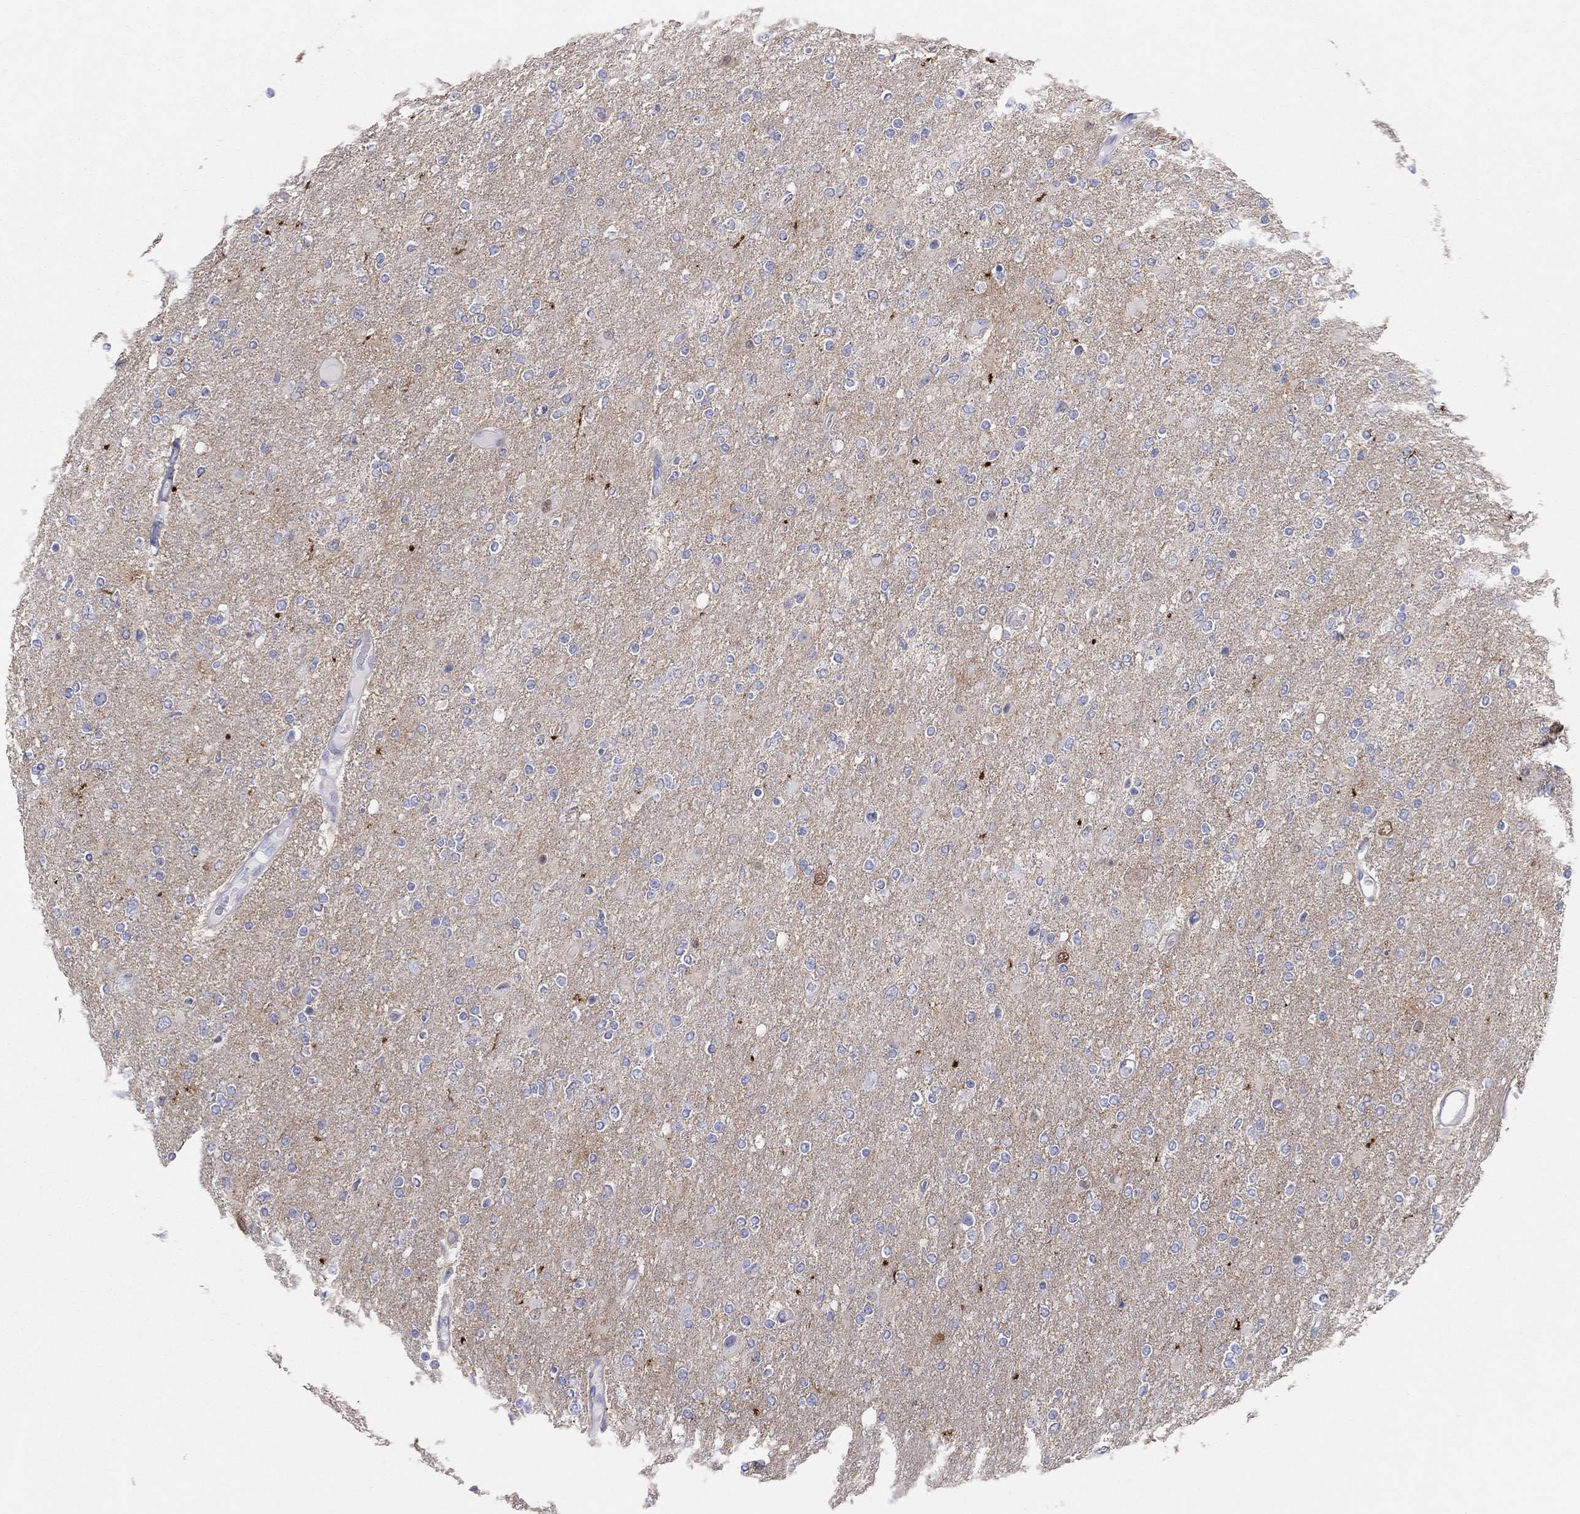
{"staining": {"intensity": "negative", "quantity": "none", "location": "none"}, "tissue": "glioma", "cell_type": "Tumor cells", "image_type": "cancer", "snomed": [{"axis": "morphology", "description": "Glioma, malignant, High grade"}, {"axis": "topography", "description": "Cerebral cortex"}], "caption": "IHC photomicrograph of malignant glioma (high-grade) stained for a protein (brown), which shows no staining in tumor cells.", "gene": "CPNE6", "patient": {"sex": "male", "age": 70}}